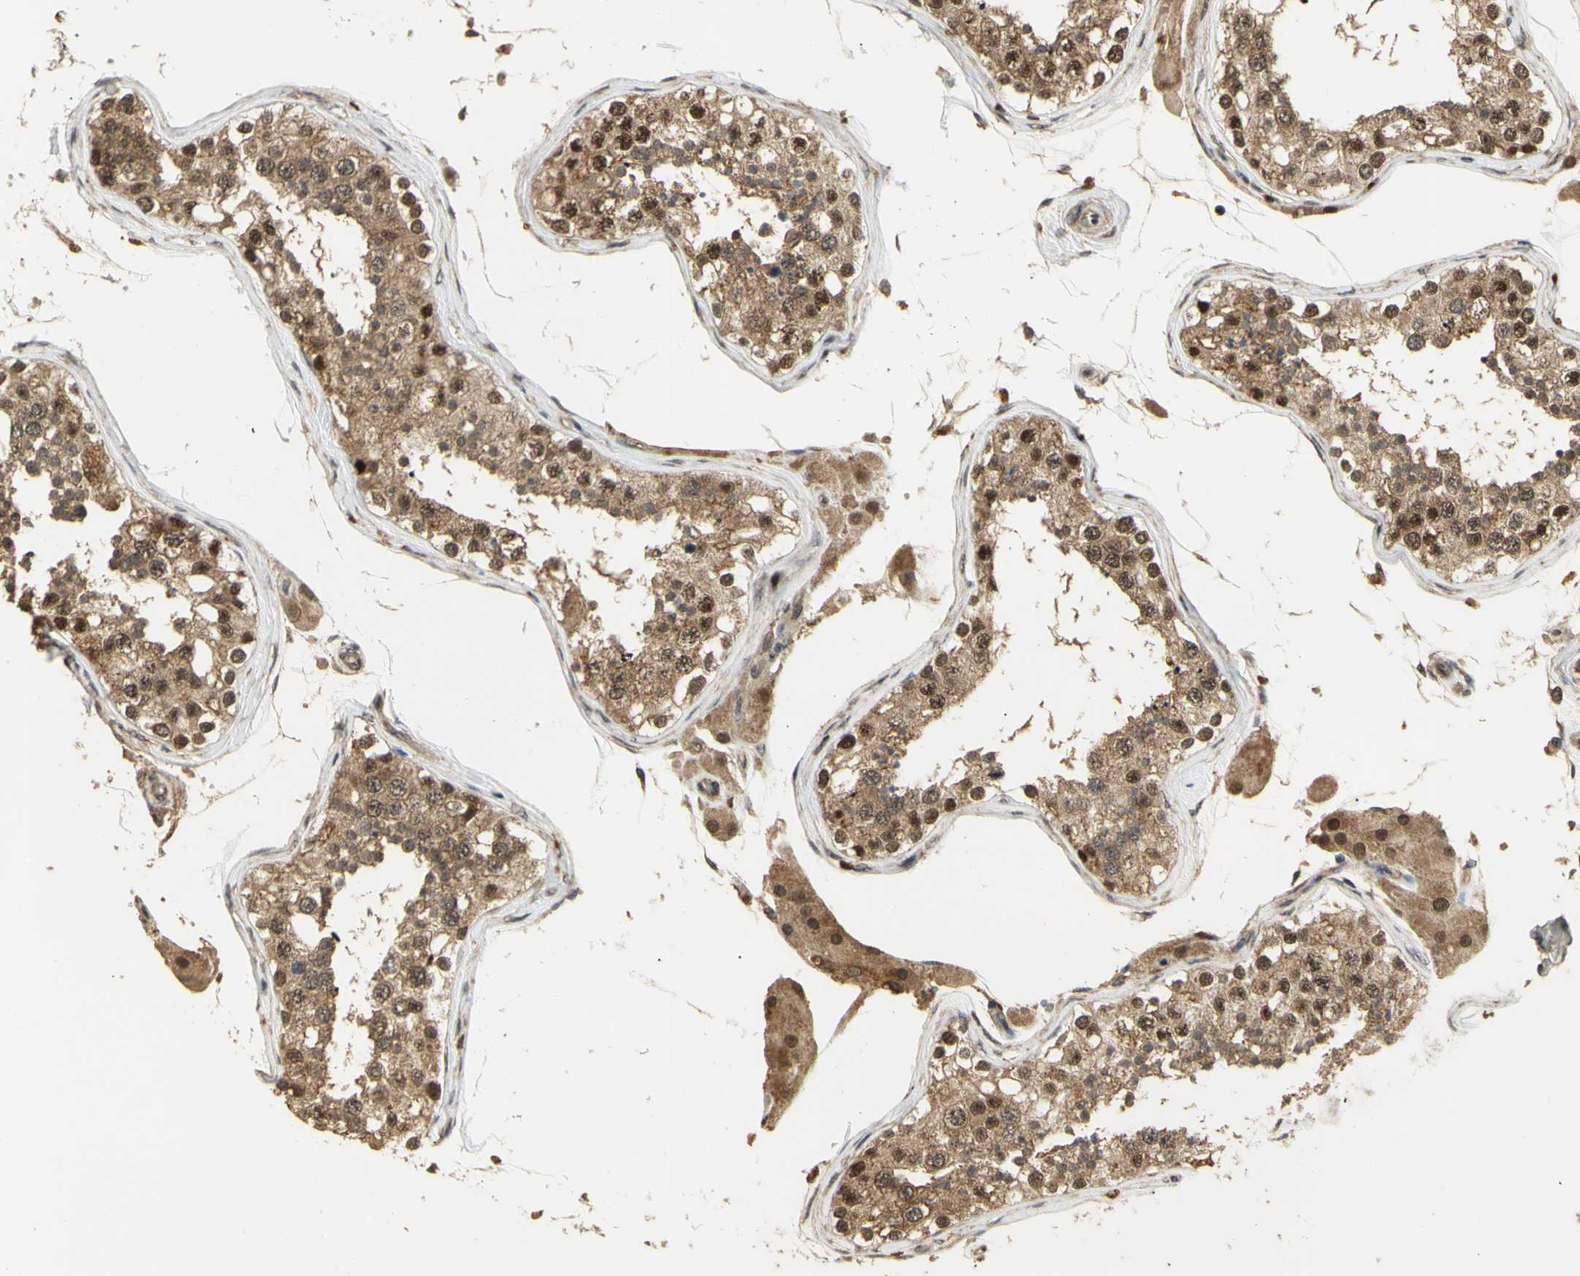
{"staining": {"intensity": "strong", "quantity": ">75%", "location": "cytoplasmic/membranous,nuclear"}, "tissue": "testis", "cell_type": "Cells in seminiferous ducts", "image_type": "normal", "snomed": [{"axis": "morphology", "description": "Normal tissue, NOS"}, {"axis": "topography", "description": "Testis"}], "caption": "Cells in seminiferous ducts show strong cytoplasmic/membranous,nuclear positivity in approximately >75% of cells in unremarkable testis. The protein of interest is stained brown, and the nuclei are stained in blue (DAB IHC with brightfield microscopy, high magnification).", "gene": "GTF2E2", "patient": {"sex": "male", "age": 68}}